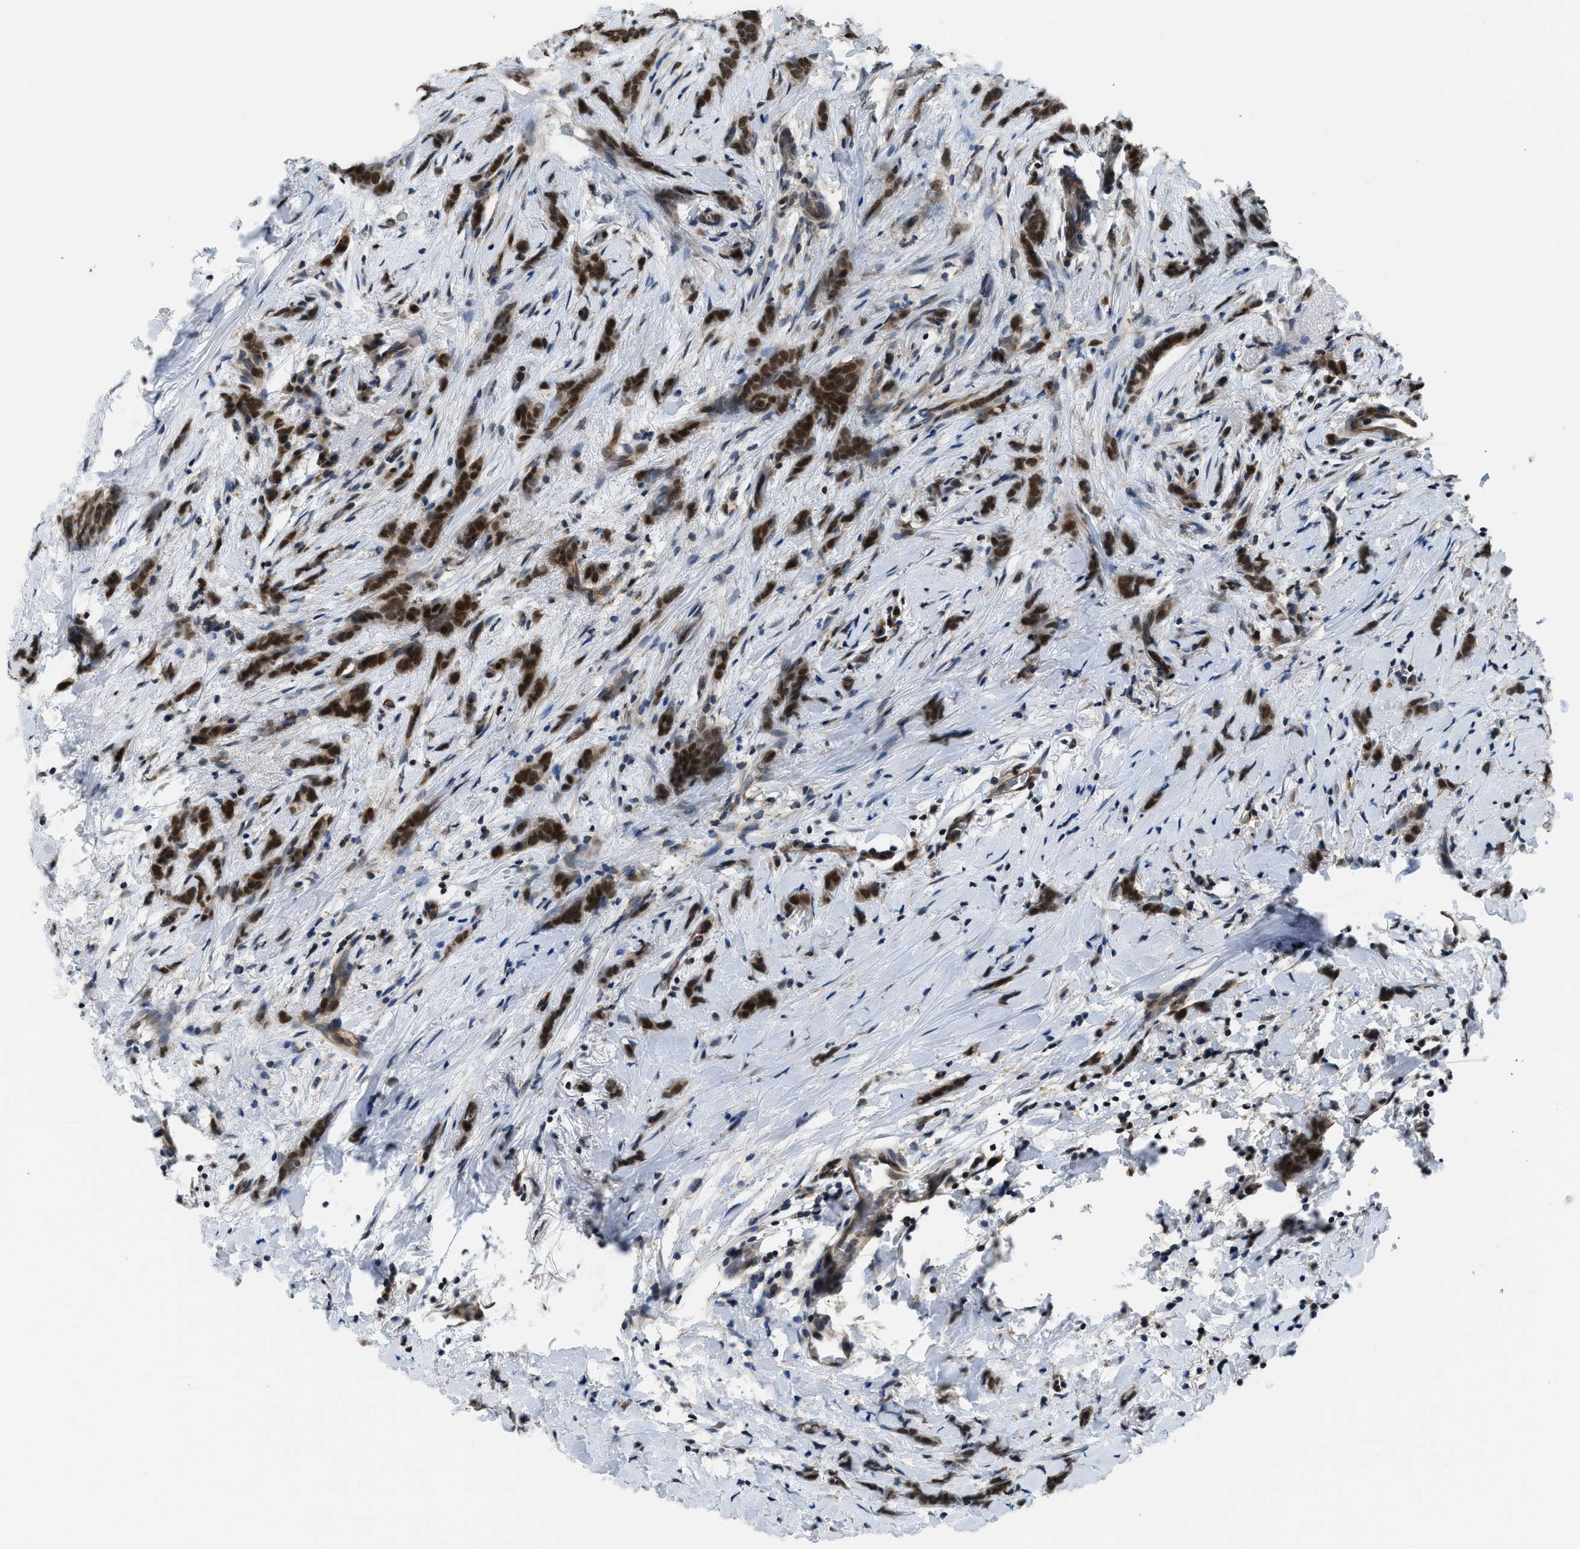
{"staining": {"intensity": "strong", "quantity": ">75%", "location": "cytoplasmic/membranous,nuclear"}, "tissue": "breast cancer", "cell_type": "Tumor cells", "image_type": "cancer", "snomed": [{"axis": "morphology", "description": "Lobular carcinoma, in situ"}, {"axis": "morphology", "description": "Lobular carcinoma"}, {"axis": "topography", "description": "Breast"}], "caption": "A high-resolution photomicrograph shows IHC staining of breast lobular carcinoma, which reveals strong cytoplasmic/membranous and nuclear positivity in approximately >75% of tumor cells.", "gene": "MTMR1", "patient": {"sex": "female", "age": 41}}